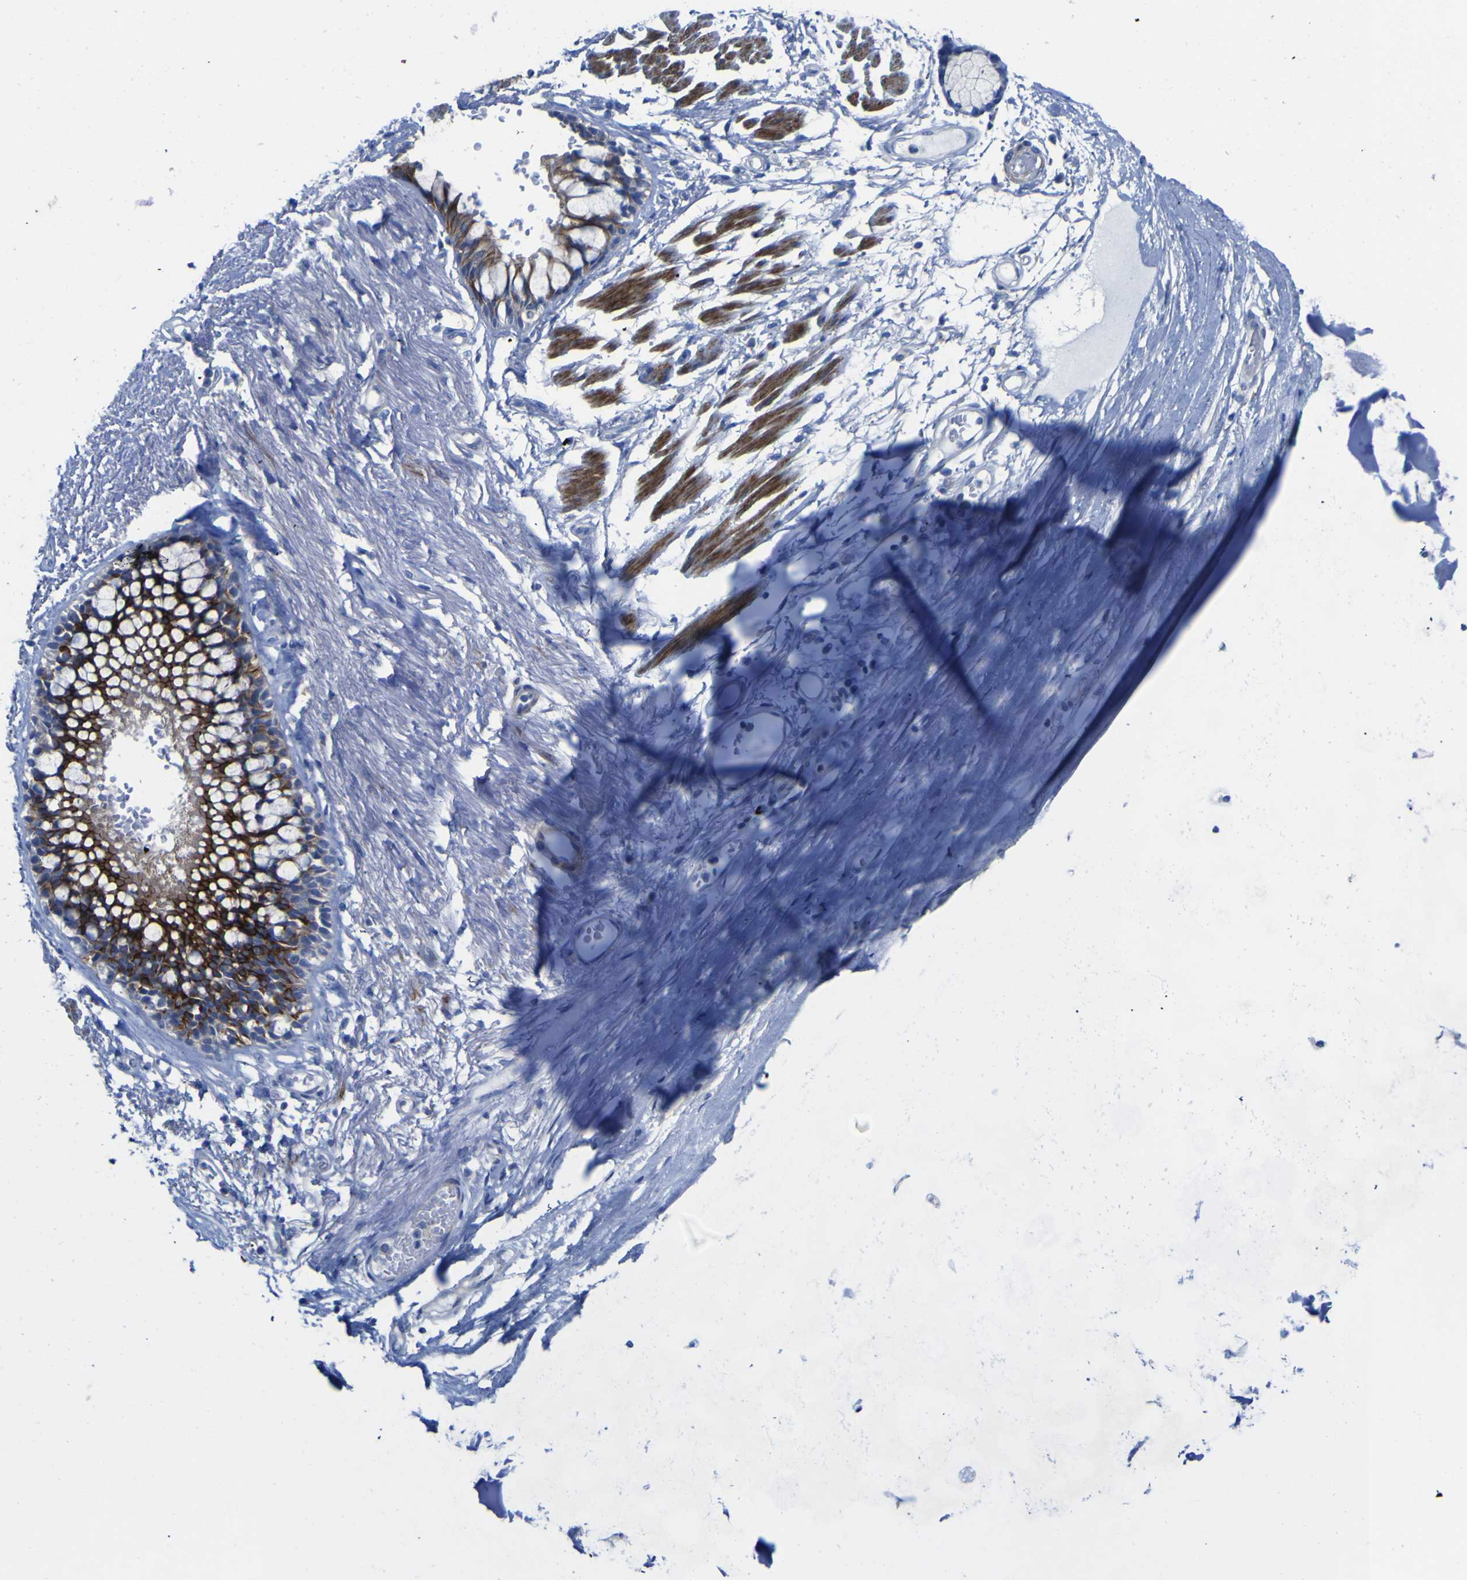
{"staining": {"intensity": "negative", "quantity": "none", "location": "none"}, "tissue": "adipose tissue", "cell_type": "Adipocytes", "image_type": "normal", "snomed": [{"axis": "morphology", "description": "Normal tissue, NOS"}, {"axis": "topography", "description": "Cartilage tissue"}, {"axis": "topography", "description": "Bronchus"}], "caption": "Micrograph shows no significant protein staining in adipocytes of benign adipose tissue. (DAB (3,3'-diaminobenzidine) IHC, high magnification).", "gene": "AGO4", "patient": {"sex": "female", "age": 73}}